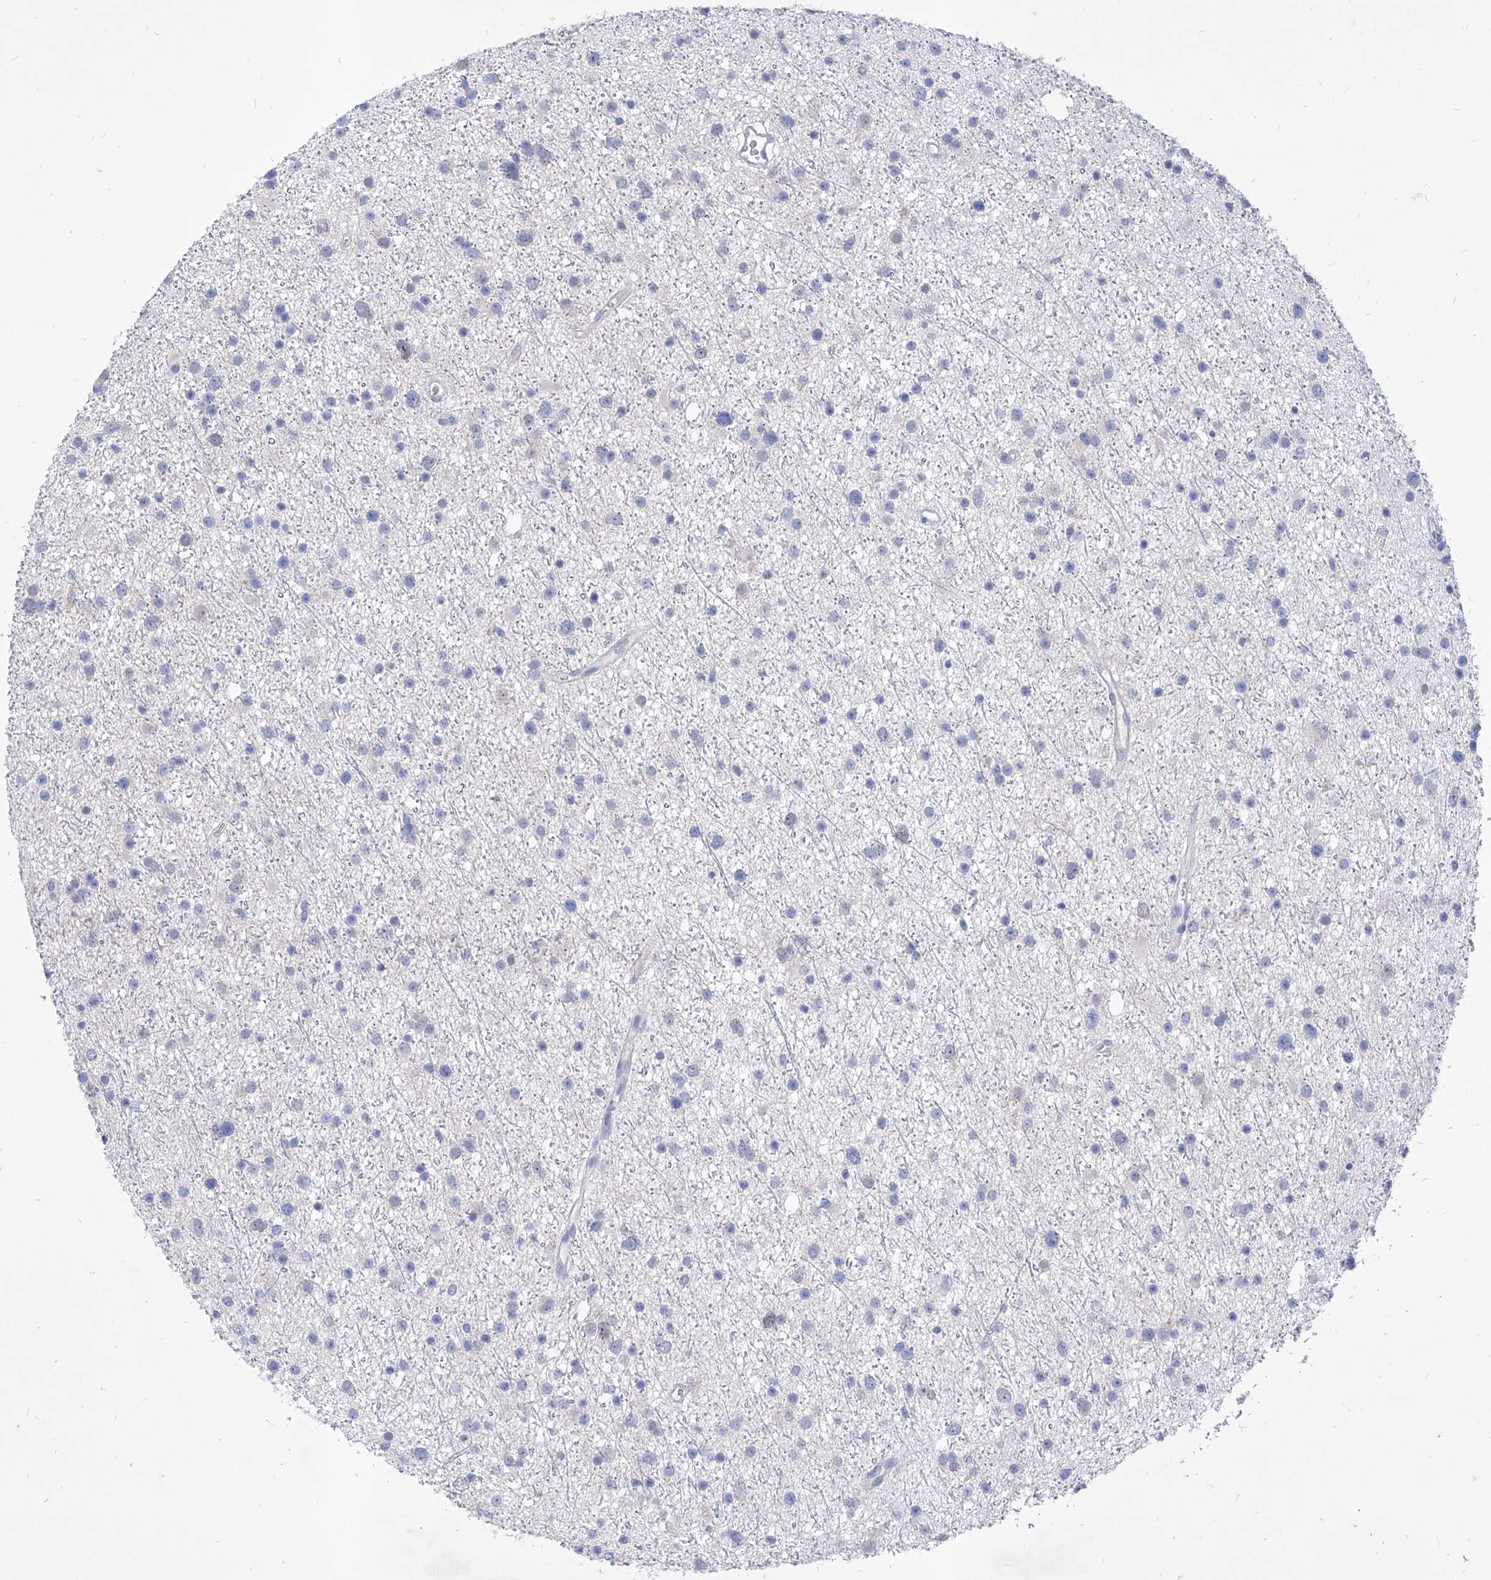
{"staining": {"intensity": "negative", "quantity": "none", "location": "none"}, "tissue": "glioma", "cell_type": "Tumor cells", "image_type": "cancer", "snomed": [{"axis": "morphology", "description": "Glioma, malignant, Low grade"}, {"axis": "topography", "description": "Cerebral cortex"}], "caption": "This image is of malignant glioma (low-grade) stained with IHC to label a protein in brown with the nuclei are counter-stained blue. There is no staining in tumor cells. (DAB (3,3'-diaminobenzidine) immunohistochemistry visualized using brightfield microscopy, high magnification).", "gene": "VAX1", "patient": {"sex": "female", "age": 39}}